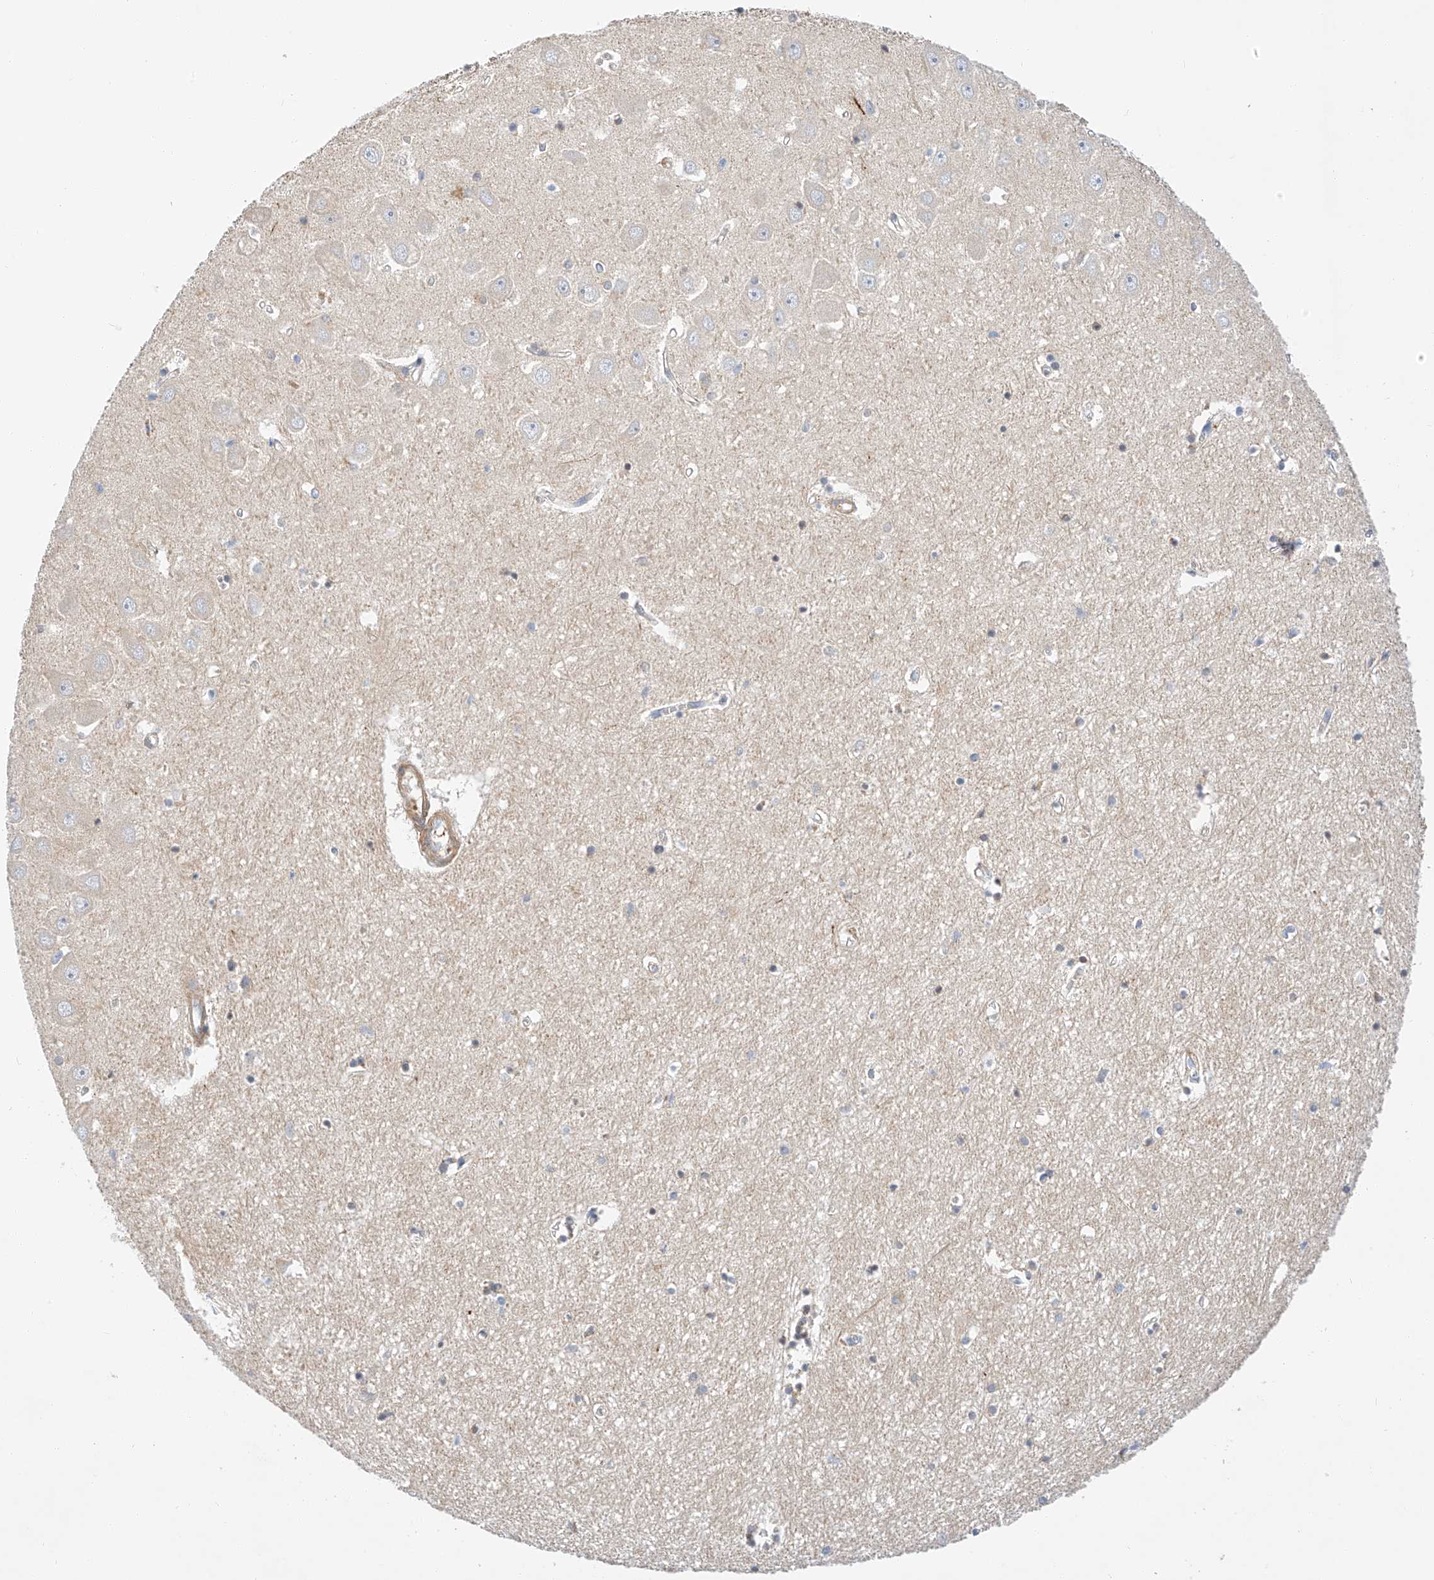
{"staining": {"intensity": "negative", "quantity": "none", "location": "none"}, "tissue": "hippocampus", "cell_type": "Glial cells", "image_type": "normal", "snomed": [{"axis": "morphology", "description": "Normal tissue, NOS"}, {"axis": "topography", "description": "Hippocampus"}], "caption": "High magnification brightfield microscopy of benign hippocampus stained with DAB (brown) and counterstained with hematoxylin (blue): glial cells show no significant expression.", "gene": "C6orf118", "patient": {"sex": "female", "age": 64}}